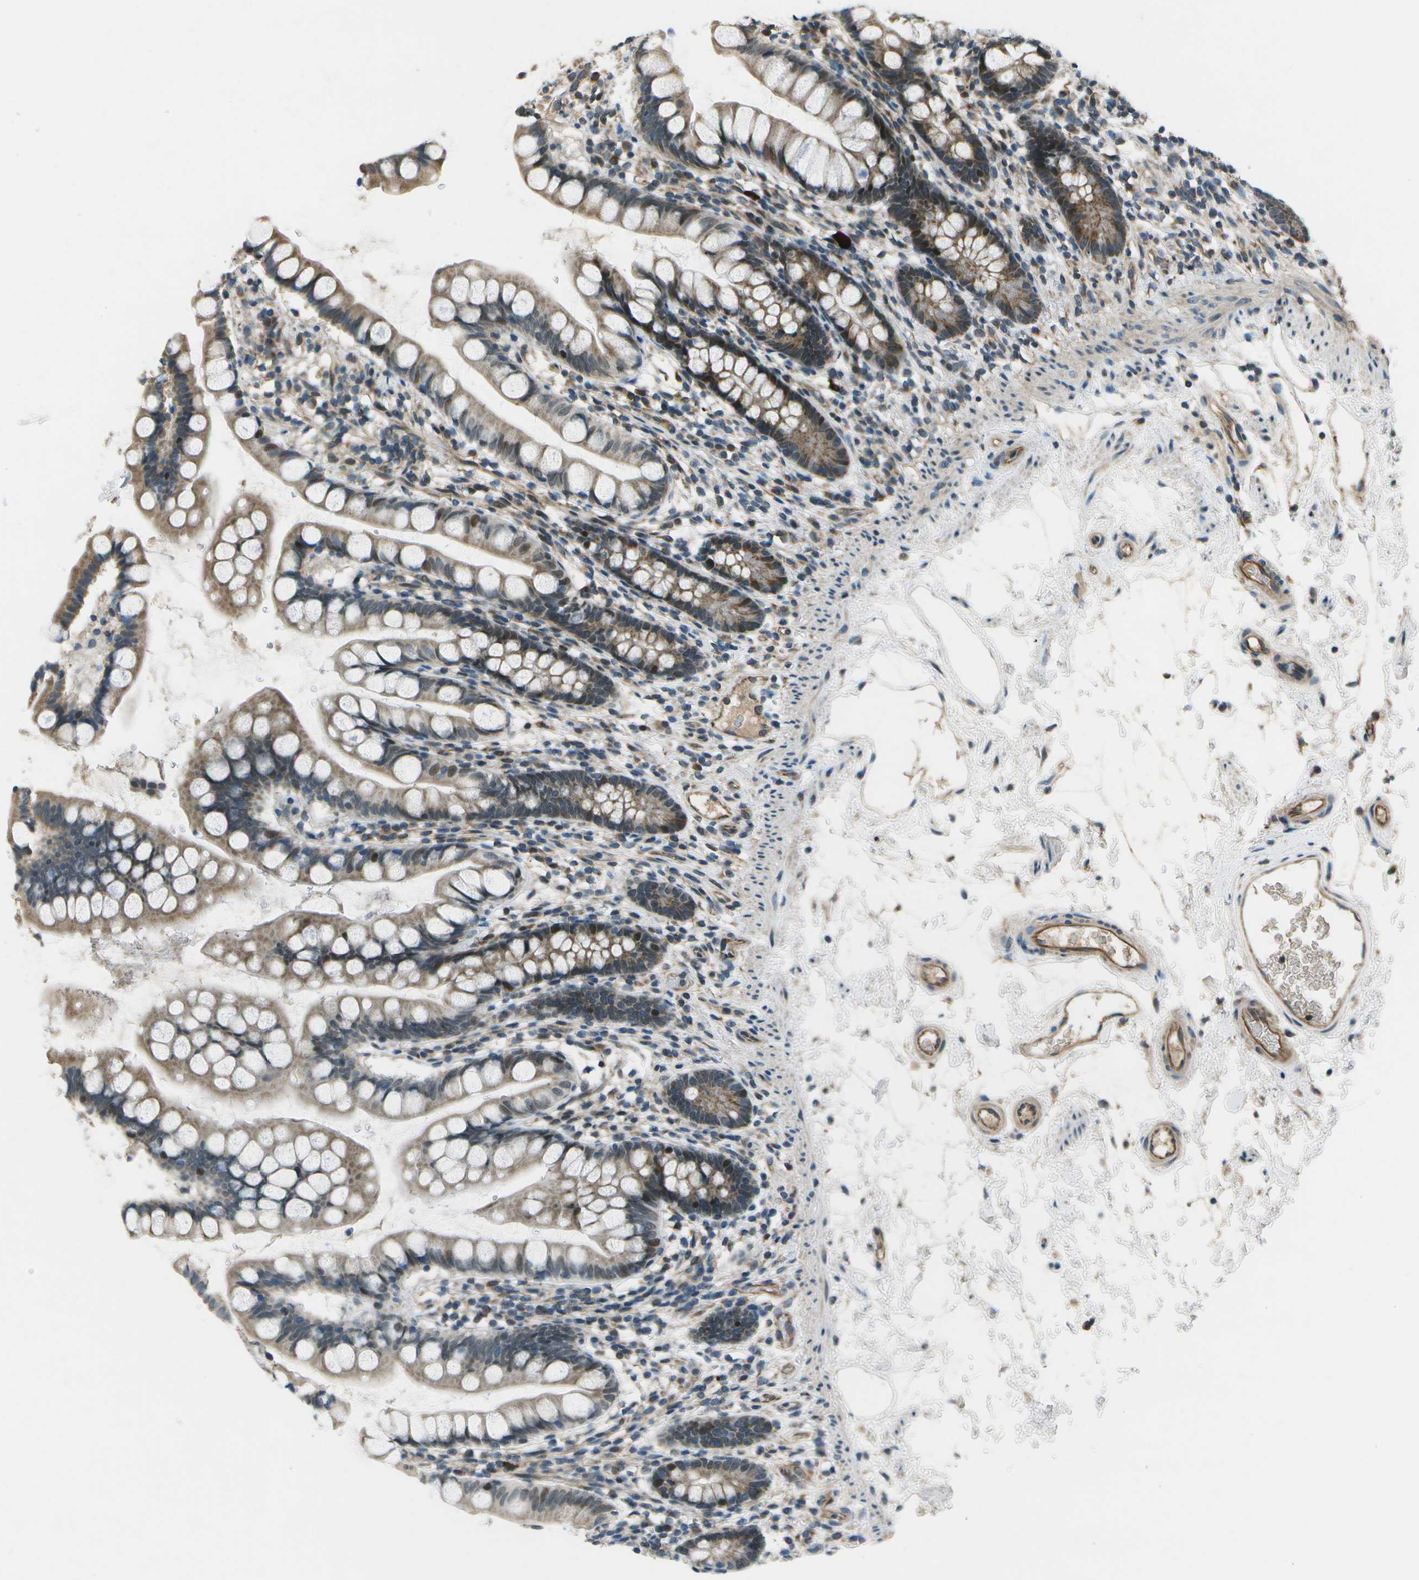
{"staining": {"intensity": "moderate", "quantity": "25%-75%", "location": "cytoplasmic/membranous,nuclear"}, "tissue": "small intestine", "cell_type": "Glandular cells", "image_type": "normal", "snomed": [{"axis": "morphology", "description": "Normal tissue, NOS"}, {"axis": "topography", "description": "Small intestine"}], "caption": "Immunohistochemistry (IHC) staining of benign small intestine, which shows medium levels of moderate cytoplasmic/membranous,nuclear staining in approximately 25%-75% of glandular cells indicating moderate cytoplasmic/membranous,nuclear protein staining. The staining was performed using DAB (brown) for protein detection and nuclei were counterstained in hematoxylin (blue).", "gene": "EIF2AK1", "patient": {"sex": "female", "age": 84}}